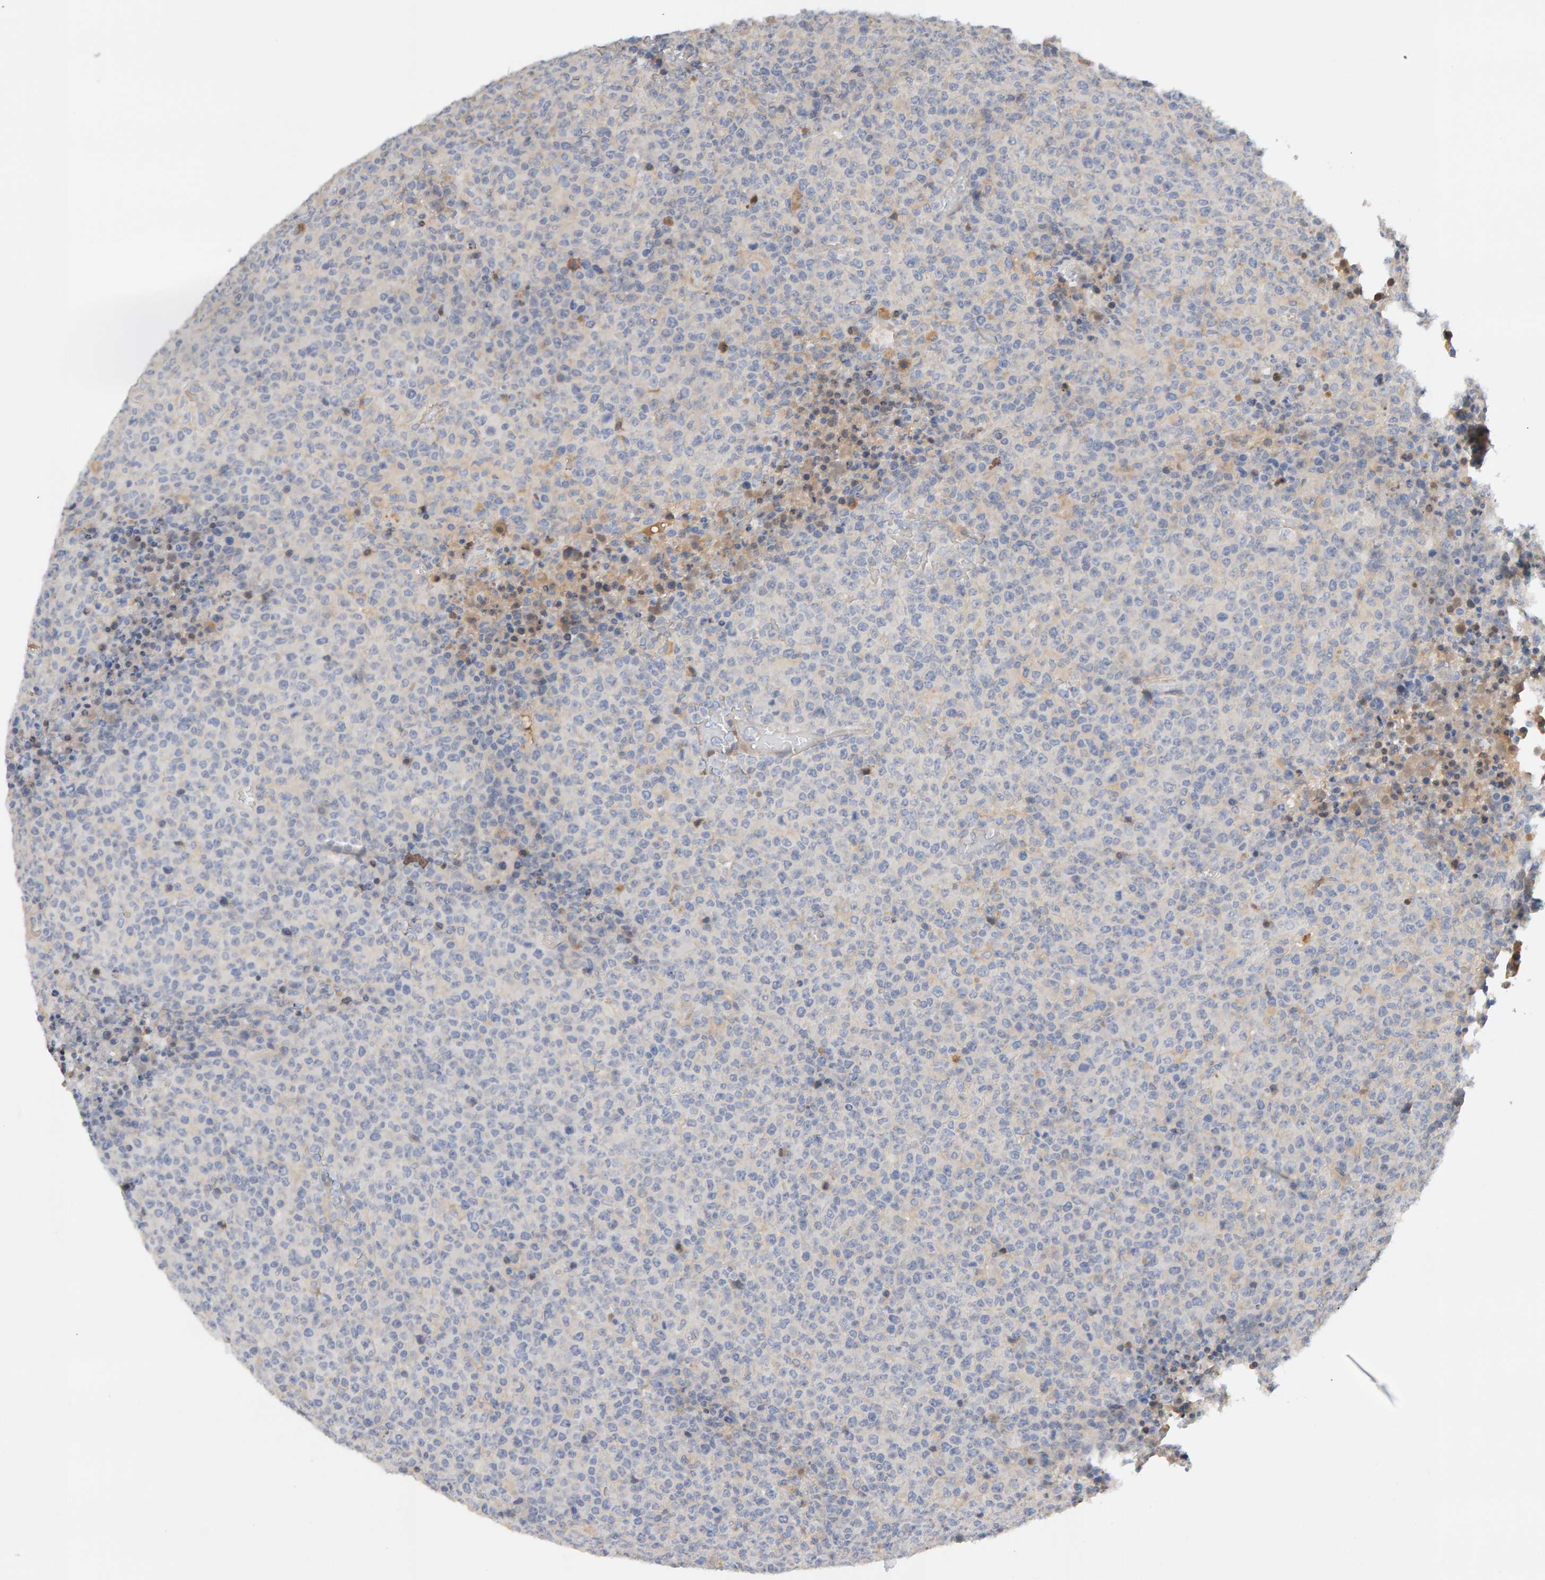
{"staining": {"intensity": "negative", "quantity": "none", "location": "none"}, "tissue": "lymphoma", "cell_type": "Tumor cells", "image_type": "cancer", "snomed": [{"axis": "morphology", "description": "Malignant lymphoma, non-Hodgkin's type, High grade"}, {"axis": "topography", "description": "Lymph node"}], "caption": "A micrograph of human high-grade malignant lymphoma, non-Hodgkin's type is negative for staining in tumor cells.", "gene": "GFUS", "patient": {"sex": "male", "age": 13}}